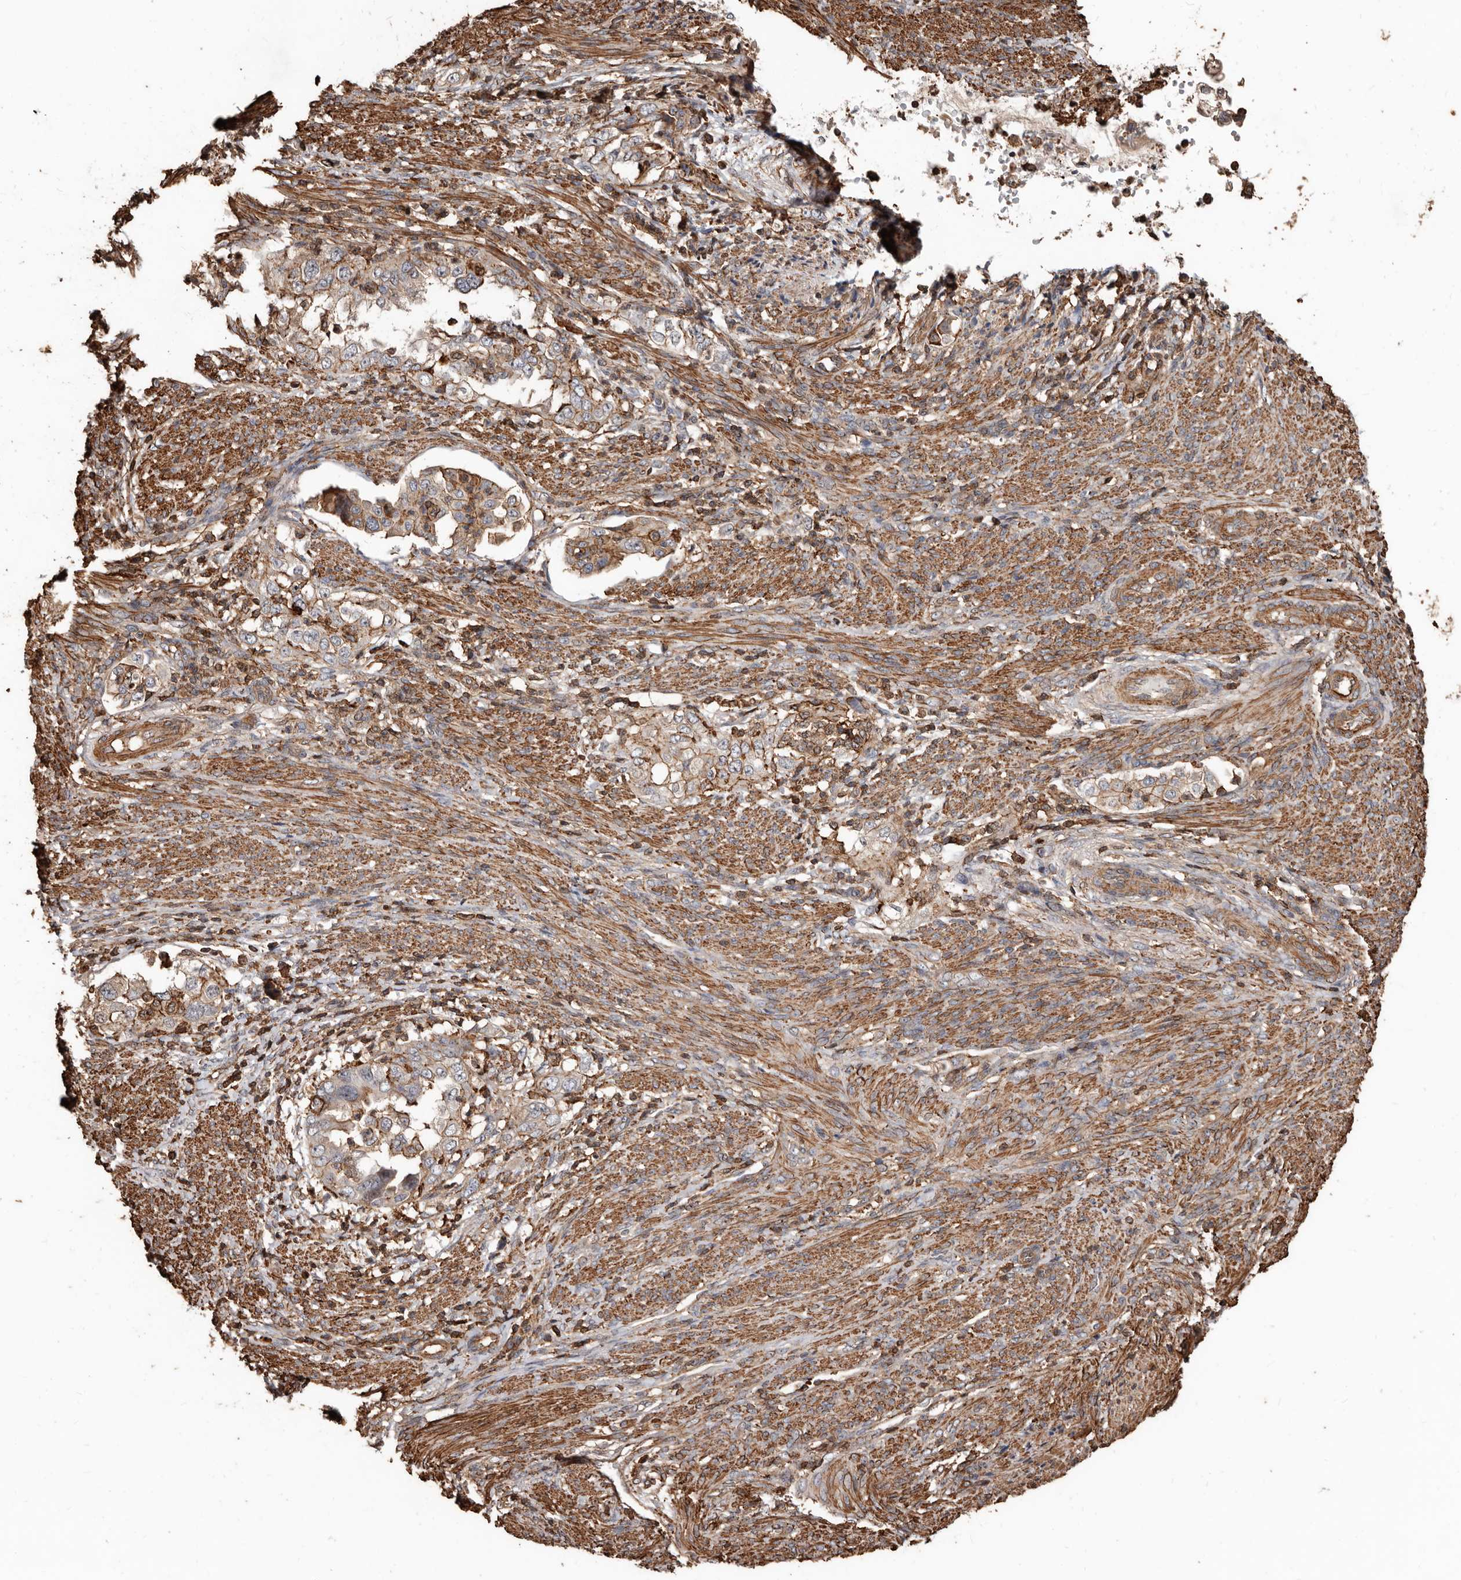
{"staining": {"intensity": "moderate", "quantity": "25%-75%", "location": "cytoplasmic/membranous"}, "tissue": "endometrial cancer", "cell_type": "Tumor cells", "image_type": "cancer", "snomed": [{"axis": "morphology", "description": "Adenocarcinoma, NOS"}, {"axis": "topography", "description": "Endometrium"}], "caption": "Moderate cytoplasmic/membranous staining for a protein is identified in about 25%-75% of tumor cells of endometrial cancer using immunohistochemistry.", "gene": "GSK3A", "patient": {"sex": "female", "age": 85}}